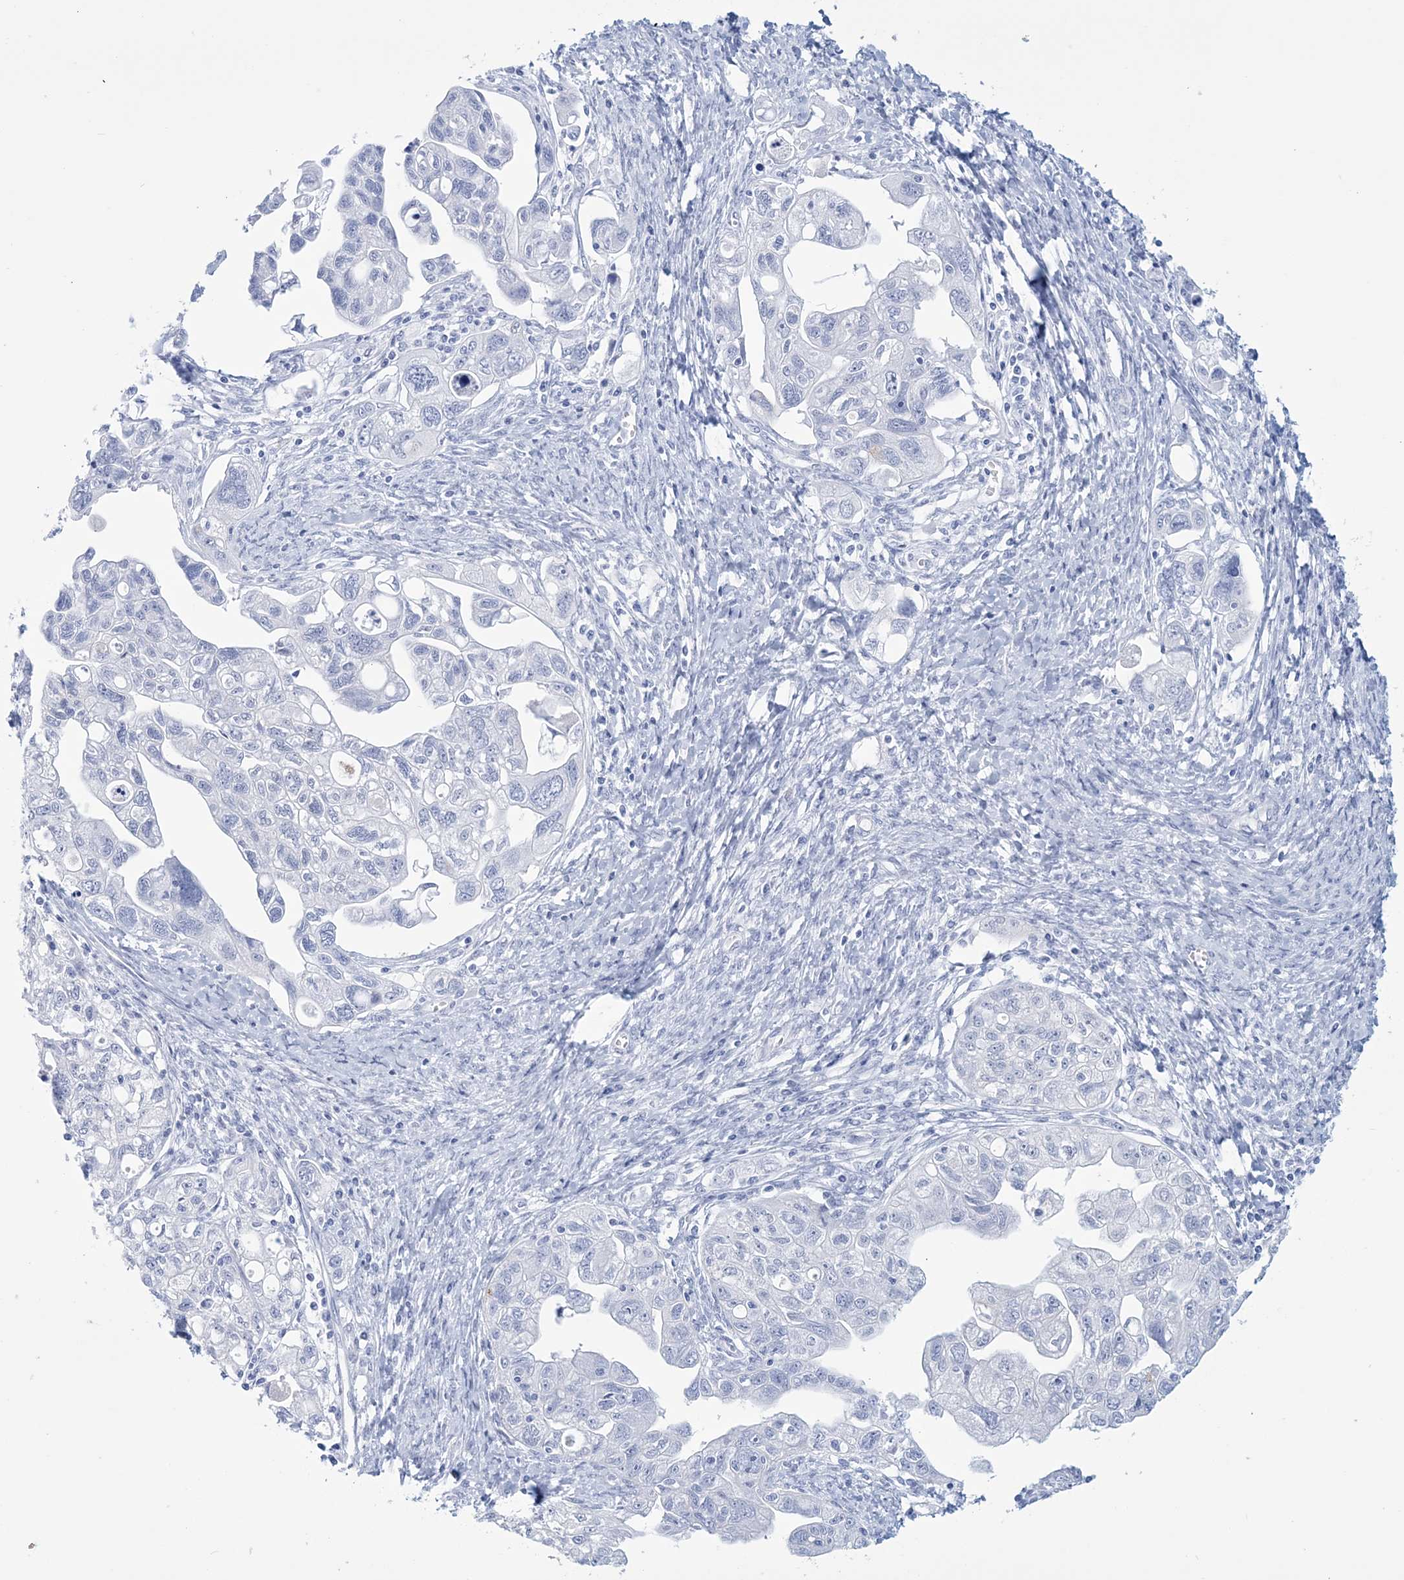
{"staining": {"intensity": "negative", "quantity": "none", "location": "none"}, "tissue": "ovarian cancer", "cell_type": "Tumor cells", "image_type": "cancer", "snomed": [{"axis": "morphology", "description": "Carcinoma, NOS"}, {"axis": "morphology", "description": "Cystadenocarcinoma, serous, NOS"}, {"axis": "topography", "description": "Ovary"}], "caption": "Image shows no protein staining in tumor cells of ovarian cancer (carcinoma) tissue.", "gene": "DPCD", "patient": {"sex": "female", "age": 69}}